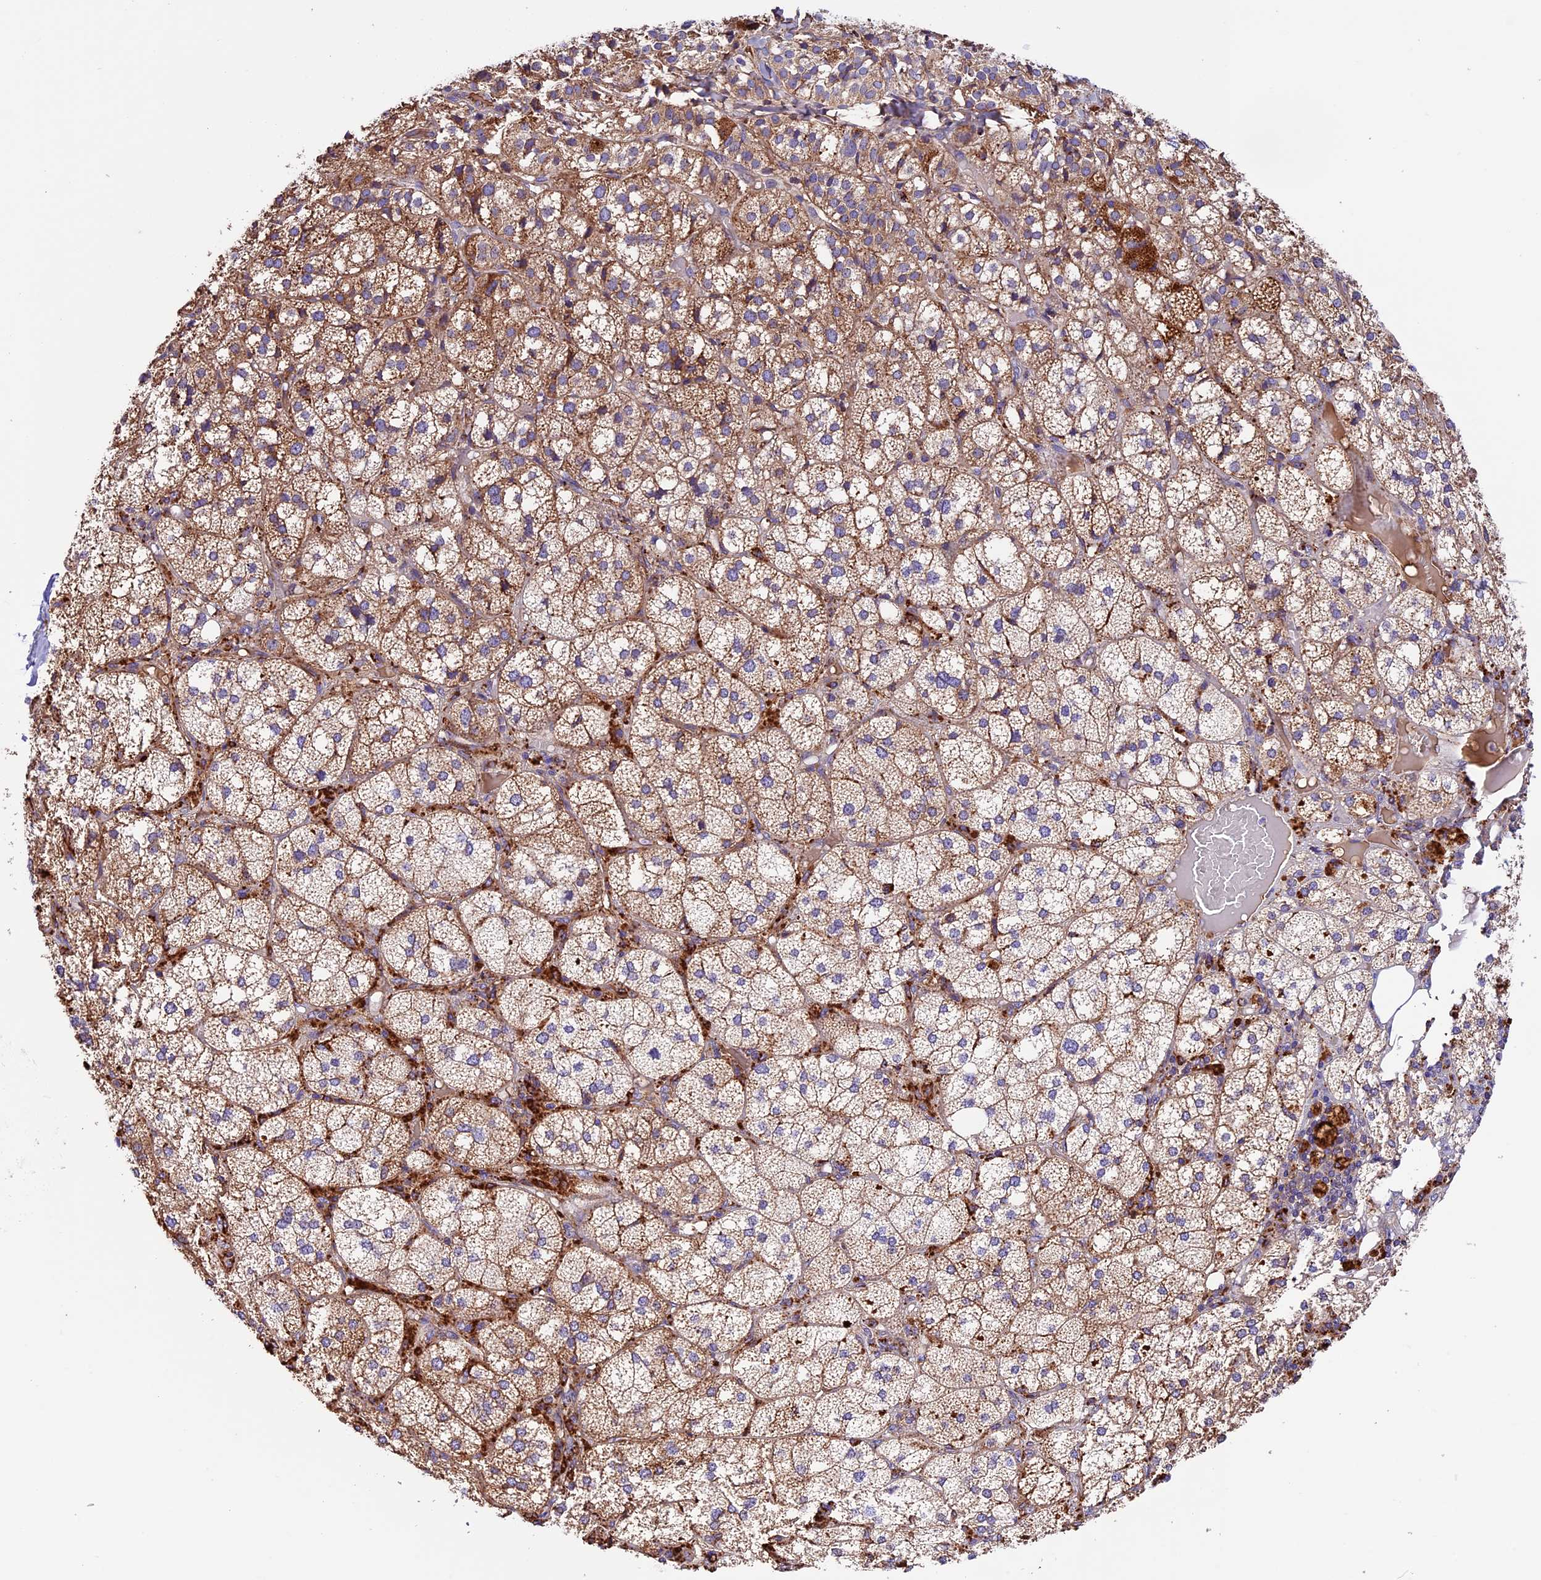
{"staining": {"intensity": "strong", "quantity": ">75%", "location": "cytoplasmic/membranous"}, "tissue": "adrenal gland", "cell_type": "Glandular cells", "image_type": "normal", "snomed": [{"axis": "morphology", "description": "Normal tissue, NOS"}, {"axis": "topography", "description": "Adrenal gland"}], "caption": "The image displays a brown stain indicating the presence of a protein in the cytoplasmic/membranous of glandular cells in adrenal gland. (brown staining indicates protein expression, while blue staining denotes nuclei).", "gene": "METTL22", "patient": {"sex": "female", "age": 61}}